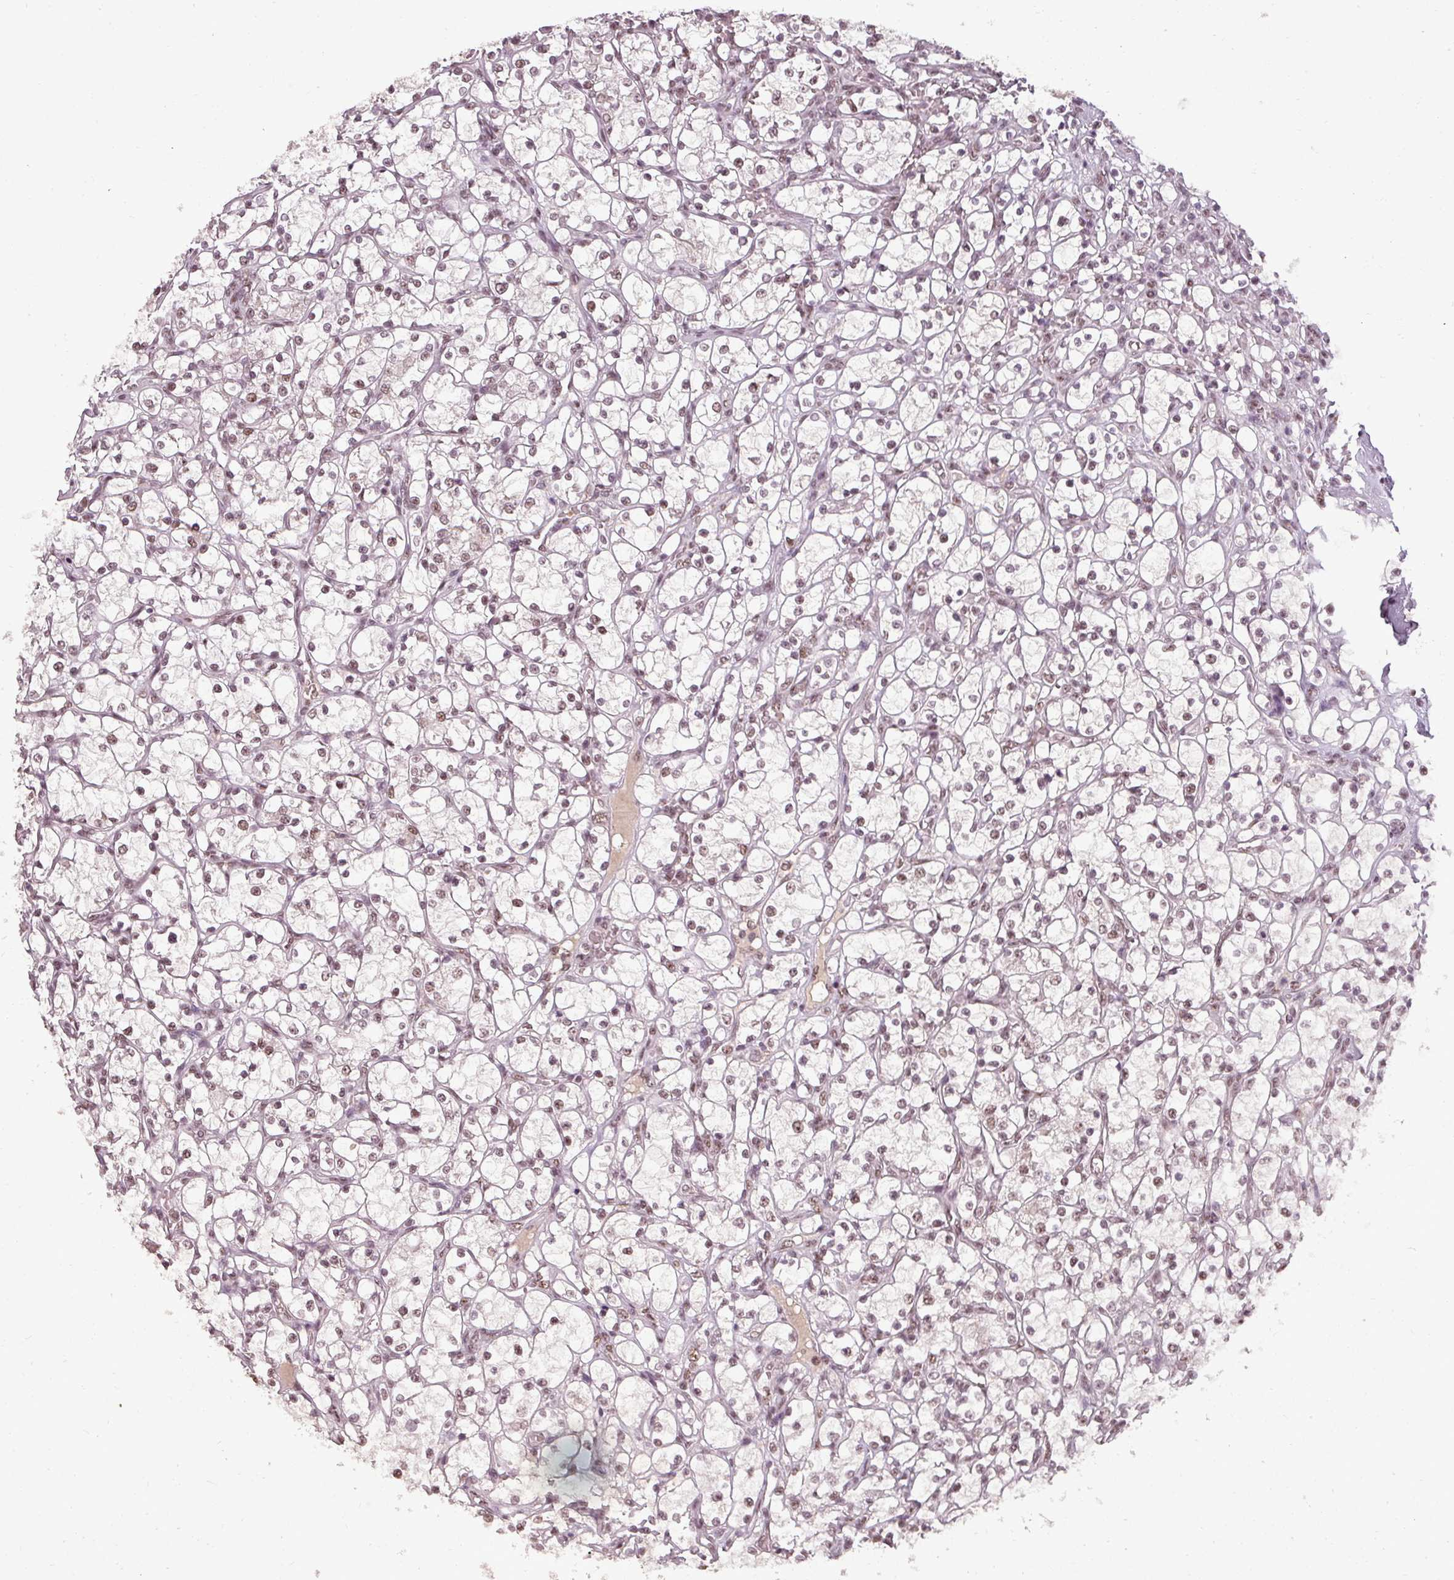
{"staining": {"intensity": "moderate", "quantity": ">75%", "location": "nuclear"}, "tissue": "renal cancer", "cell_type": "Tumor cells", "image_type": "cancer", "snomed": [{"axis": "morphology", "description": "Adenocarcinoma, NOS"}, {"axis": "topography", "description": "Kidney"}], "caption": "Adenocarcinoma (renal) stained with a brown dye shows moderate nuclear positive positivity in approximately >75% of tumor cells.", "gene": "BCAS3", "patient": {"sex": "female", "age": 69}}